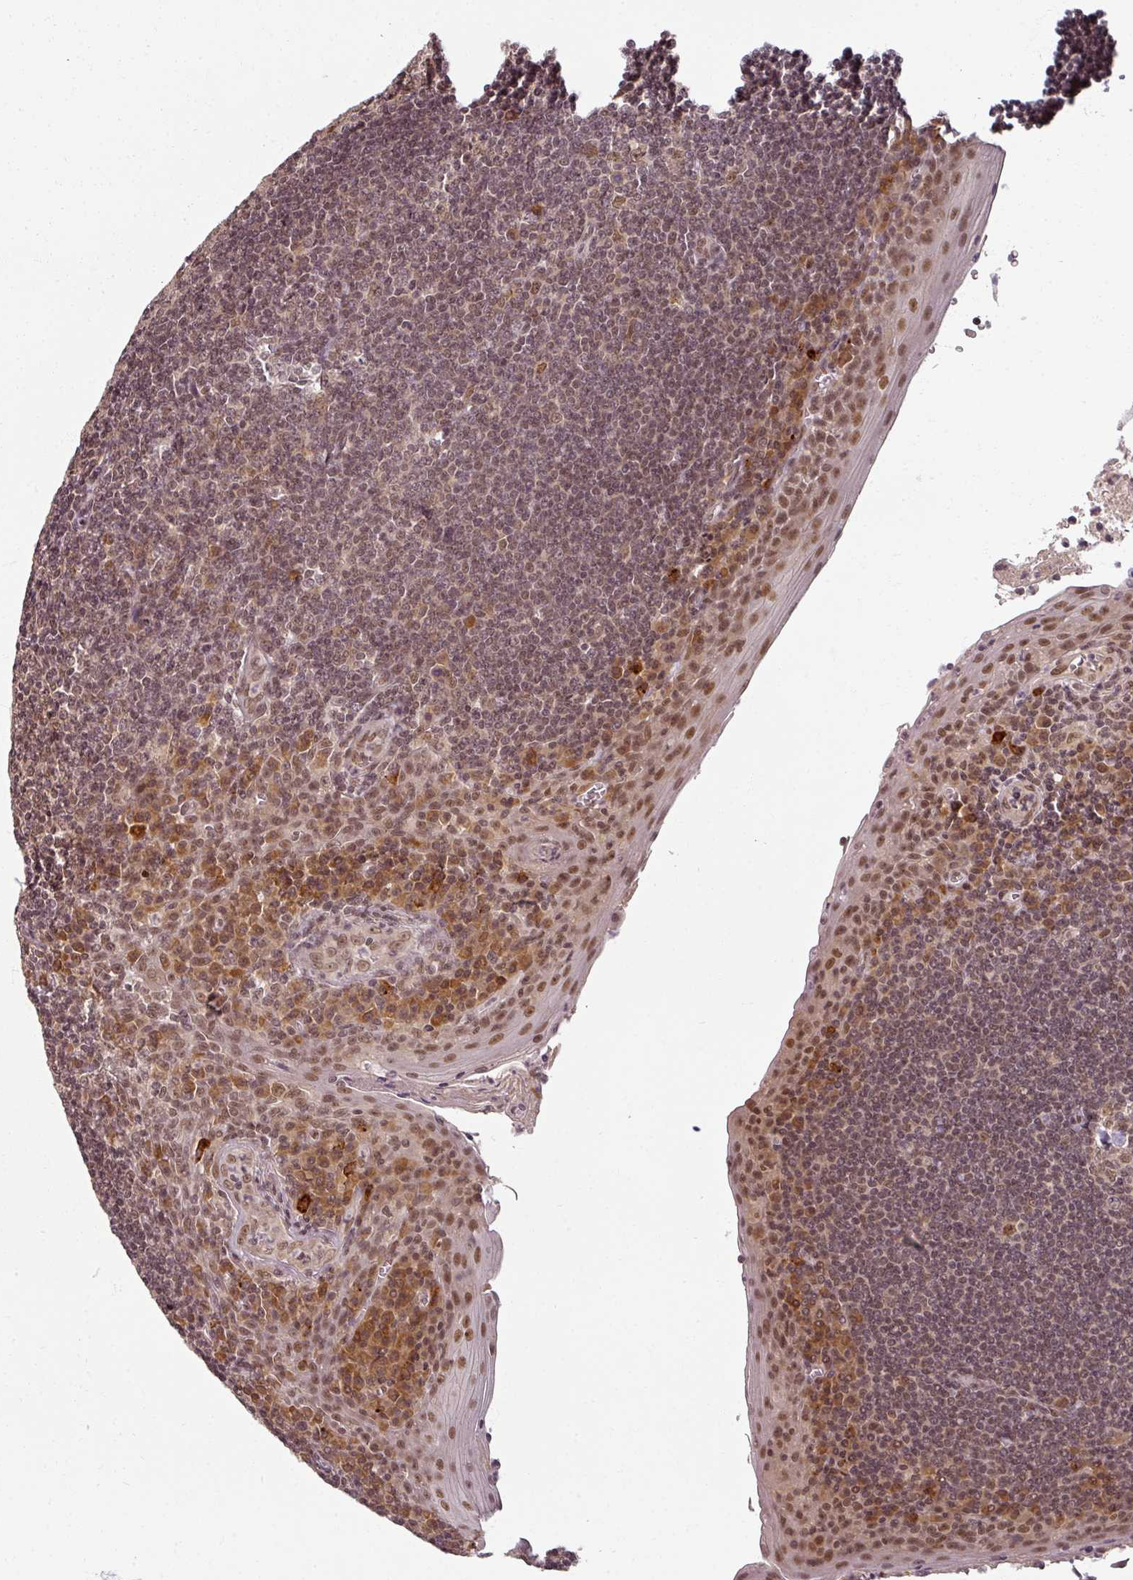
{"staining": {"intensity": "moderate", "quantity": "<25%", "location": "cytoplasmic/membranous"}, "tissue": "tonsil", "cell_type": "Germinal center cells", "image_type": "normal", "snomed": [{"axis": "morphology", "description": "Normal tissue, NOS"}, {"axis": "topography", "description": "Tonsil"}], "caption": "The immunohistochemical stain shows moderate cytoplasmic/membranous expression in germinal center cells of unremarkable tonsil.", "gene": "POLR2G", "patient": {"sex": "male", "age": 27}}